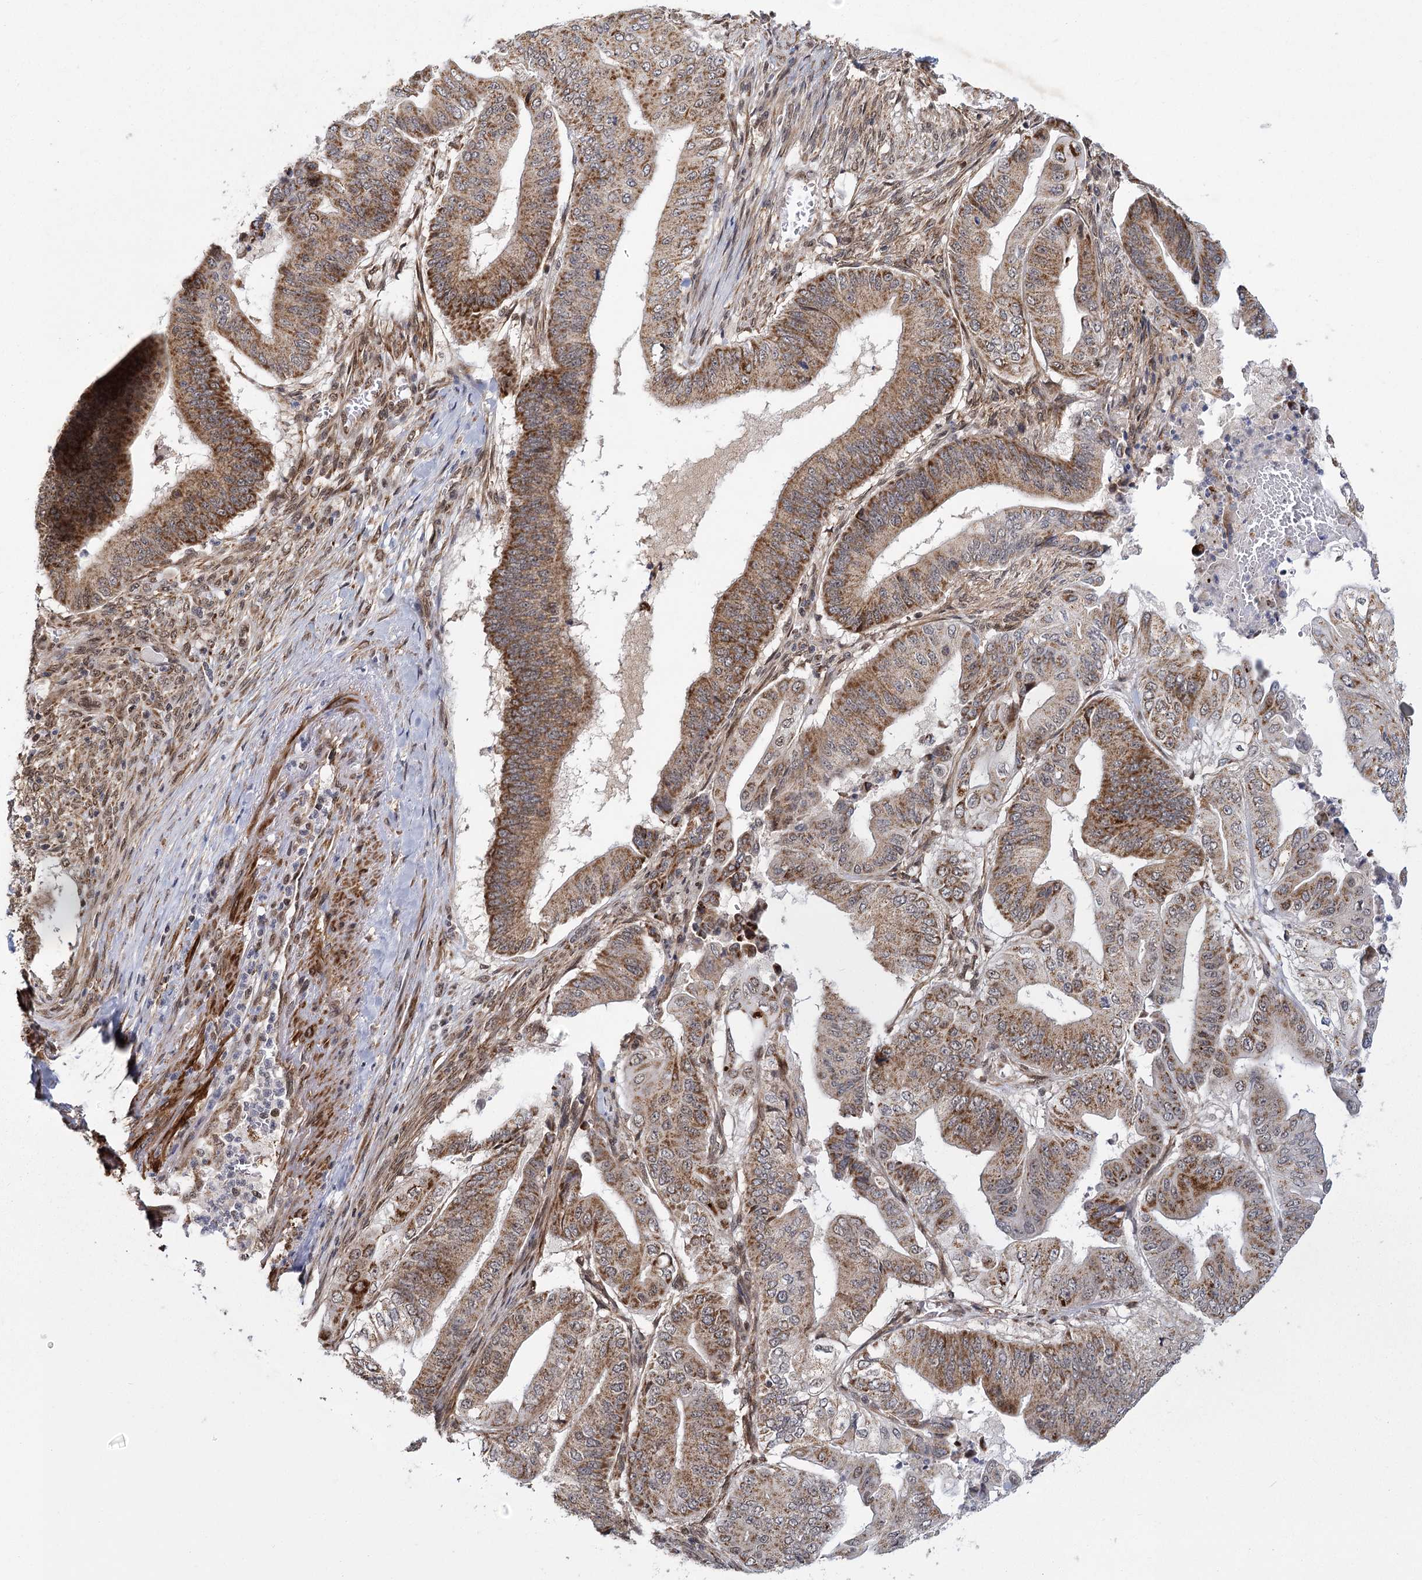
{"staining": {"intensity": "moderate", "quantity": ">75%", "location": "cytoplasmic/membranous"}, "tissue": "pancreatic cancer", "cell_type": "Tumor cells", "image_type": "cancer", "snomed": [{"axis": "morphology", "description": "Adenocarcinoma, NOS"}, {"axis": "topography", "description": "Pancreas"}], "caption": "DAB (3,3'-diaminobenzidine) immunohistochemical staining of human adenocarcinoma (pancreatic) reveals moderate cytoplasmic/membranous protein staining in about >75% of tumor cells. (IHC, brightfield microscopy, high magnification).", "gene": "ZCCHC24", "patient": {"sex": "female", "age": 77}}